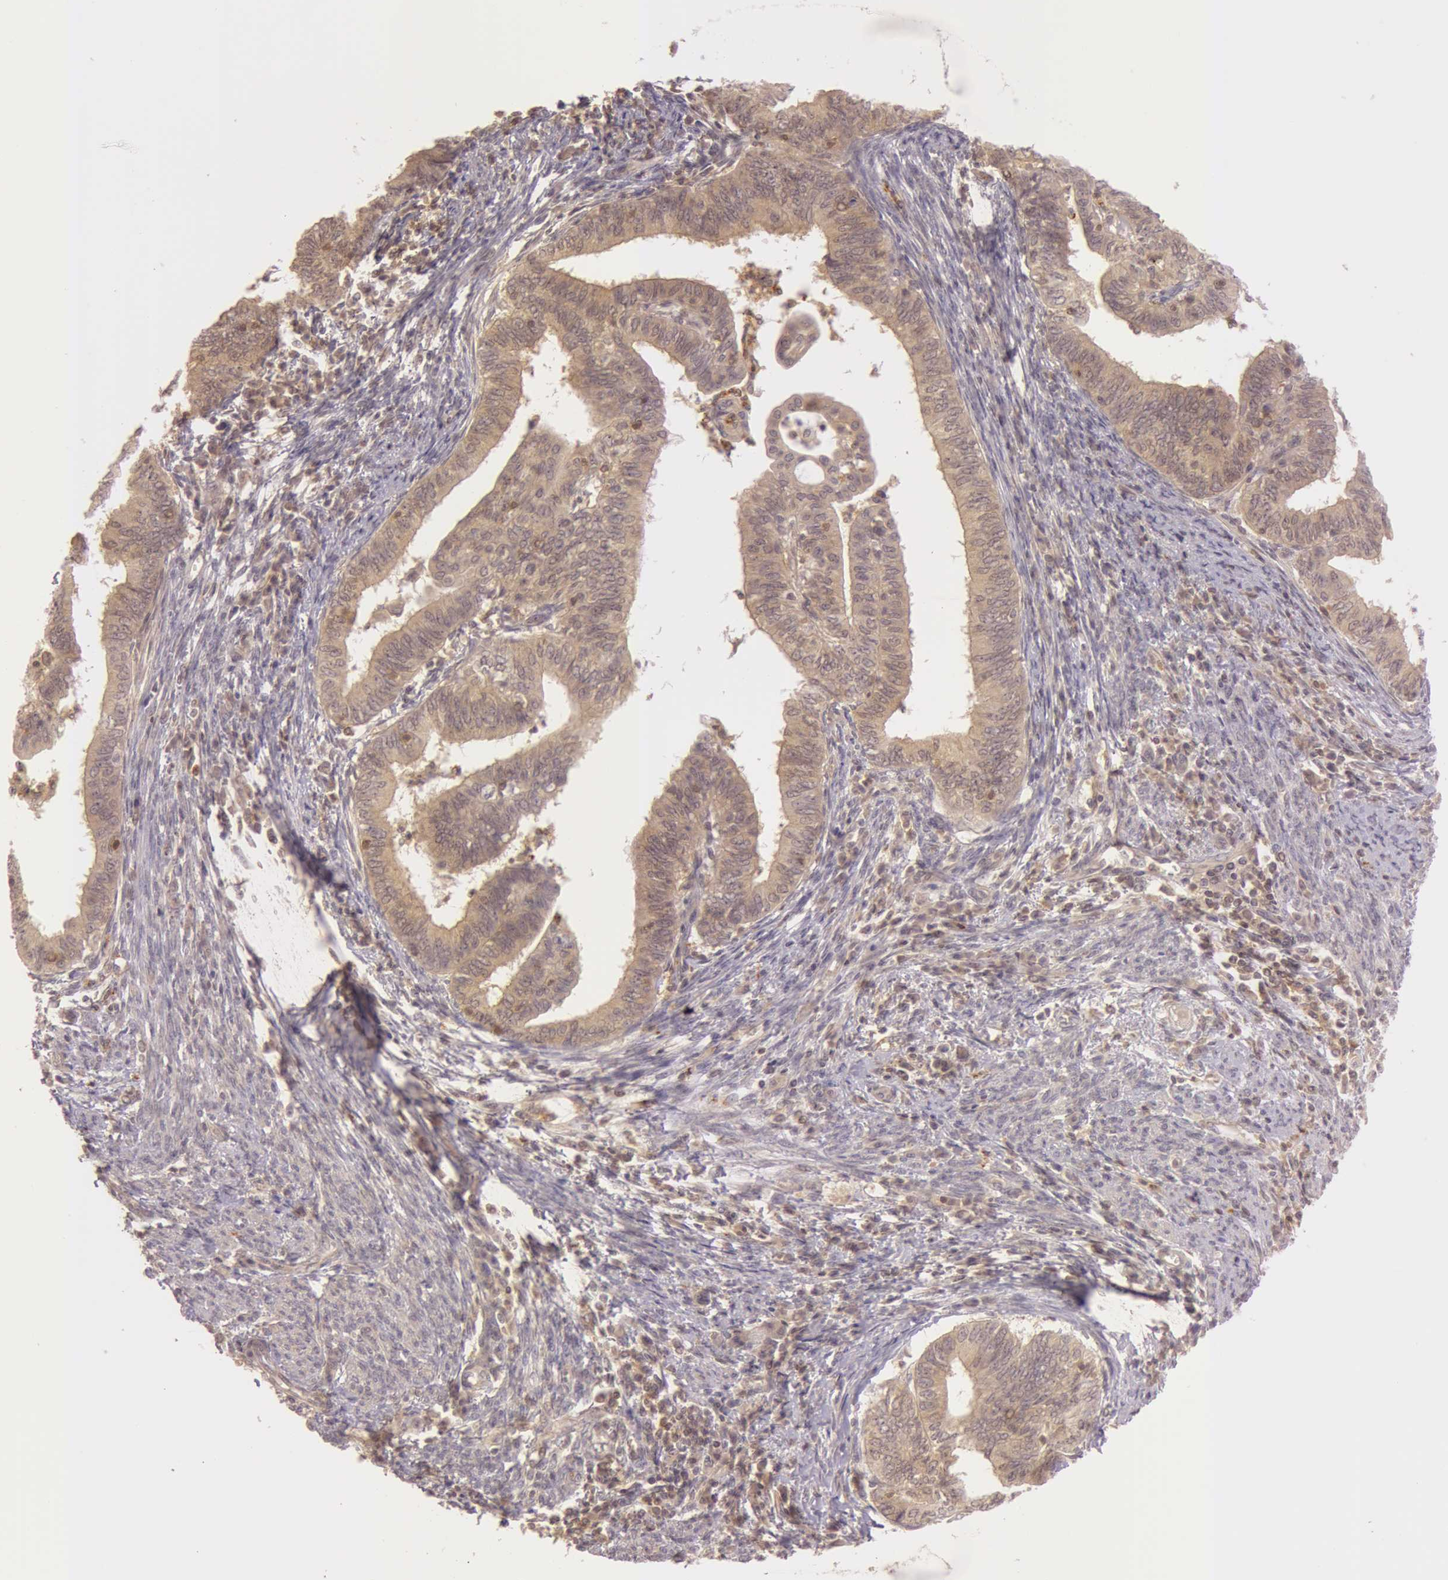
{"staining": {"intensity": "moderate", "quantity": ">75%", "location": "cytoplasmic/membranous"}, "tissue": "endometrial cancer", "cell_type": "Tumor cells", "image_type": "cancer", "snomed": [{"axis": "morphology", "description": "Adenocarcinoma, NOS"}, {"axis": "topography", "description": "Endometrium"}], "caption": "A high-resolution micrograph shows immunohistochemistry staining of endometrial cancer (adenocarcinoma), which shows moderate cytoplasmic/membranous expression in approximately >75% of tumor cells. The protein of interest is shown in brown color, while the nuclei are stained blue.", "gene": "ATG2B", "patient": {"sex": "female", "age": 66}}